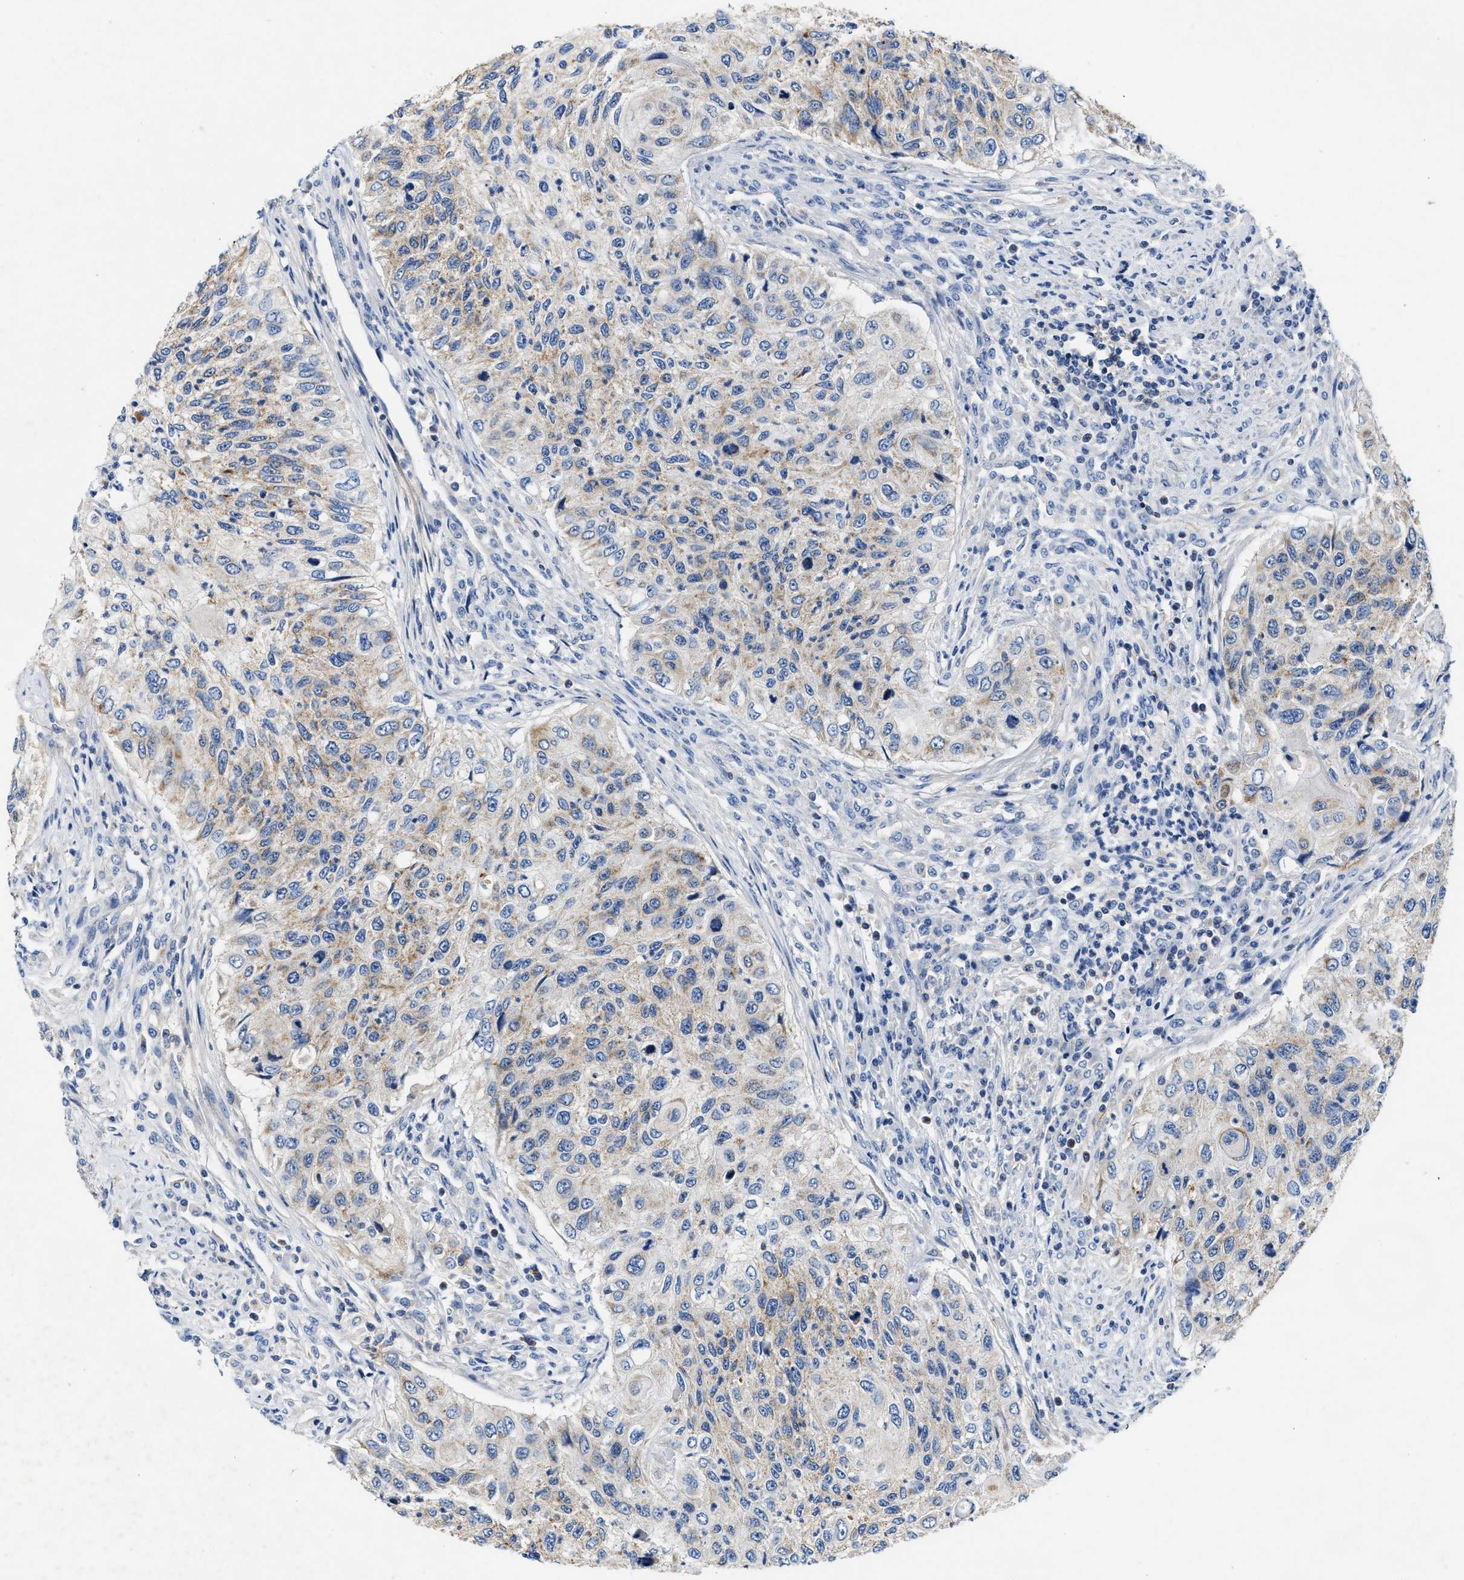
{"staining": {"intensity": "weak", "quantity": "<25%", "location": "cytoplasmic/membranous"}, "tissue": "urothelial cancer", "cell_type": "Tumor cells", "image_type": "cancer", "snomed": [{"axis": "morphology", "description": "Urothelial carcinoma, High grade"}, {"axis": "topography", "description": "Urinary bladder"}], "caption": "This photomicrograph is of urothelial cancer stained with IHC to label a protein in brown with the nuclei are counter-stained blue. There is no expression in tumor cells. Nuclei are stained in blue.", "gene": "TUT7", "patient": {"sex": "female", "age": 60}}